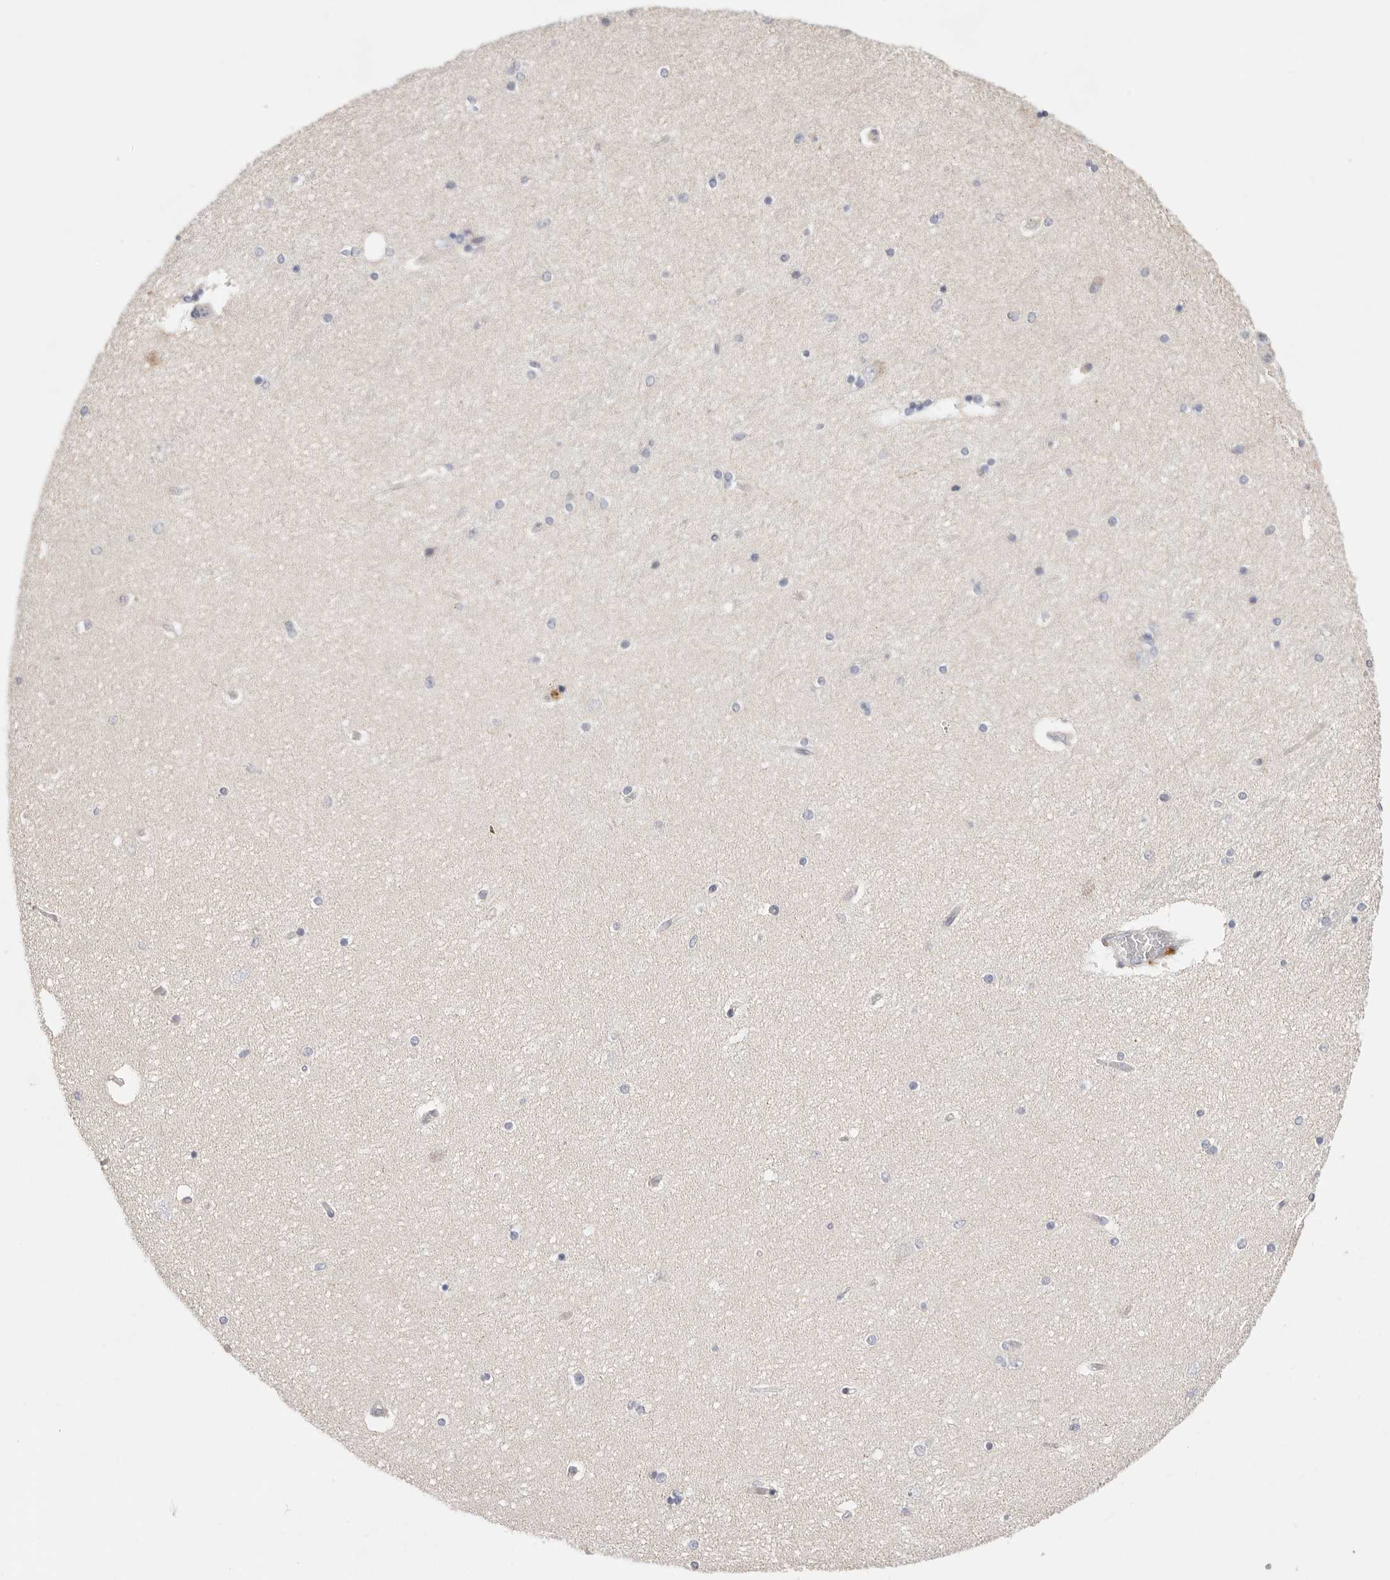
{"staining": {"intensity": "negative", "quantity": "none", "location": "none"}, "tissue": "hippocampus", "cell_type": "Glial cells", "image_type": "normal", "snomed": [{"axis": "morphology", "description": "Normal tissue, NOS"}, {"axis": "topography", "description": "Hippocampus"}], "caption": "Immunohistochemical staining of normal human hippocampus exhibits no significant expression in glial cells. (Brightfield microscopy of DAB (3,3'-diaminobenzidine) immunohistochemistry at high magnification).", "gene": "USH1C", "patient": {"sex": "female", "age": 54}}